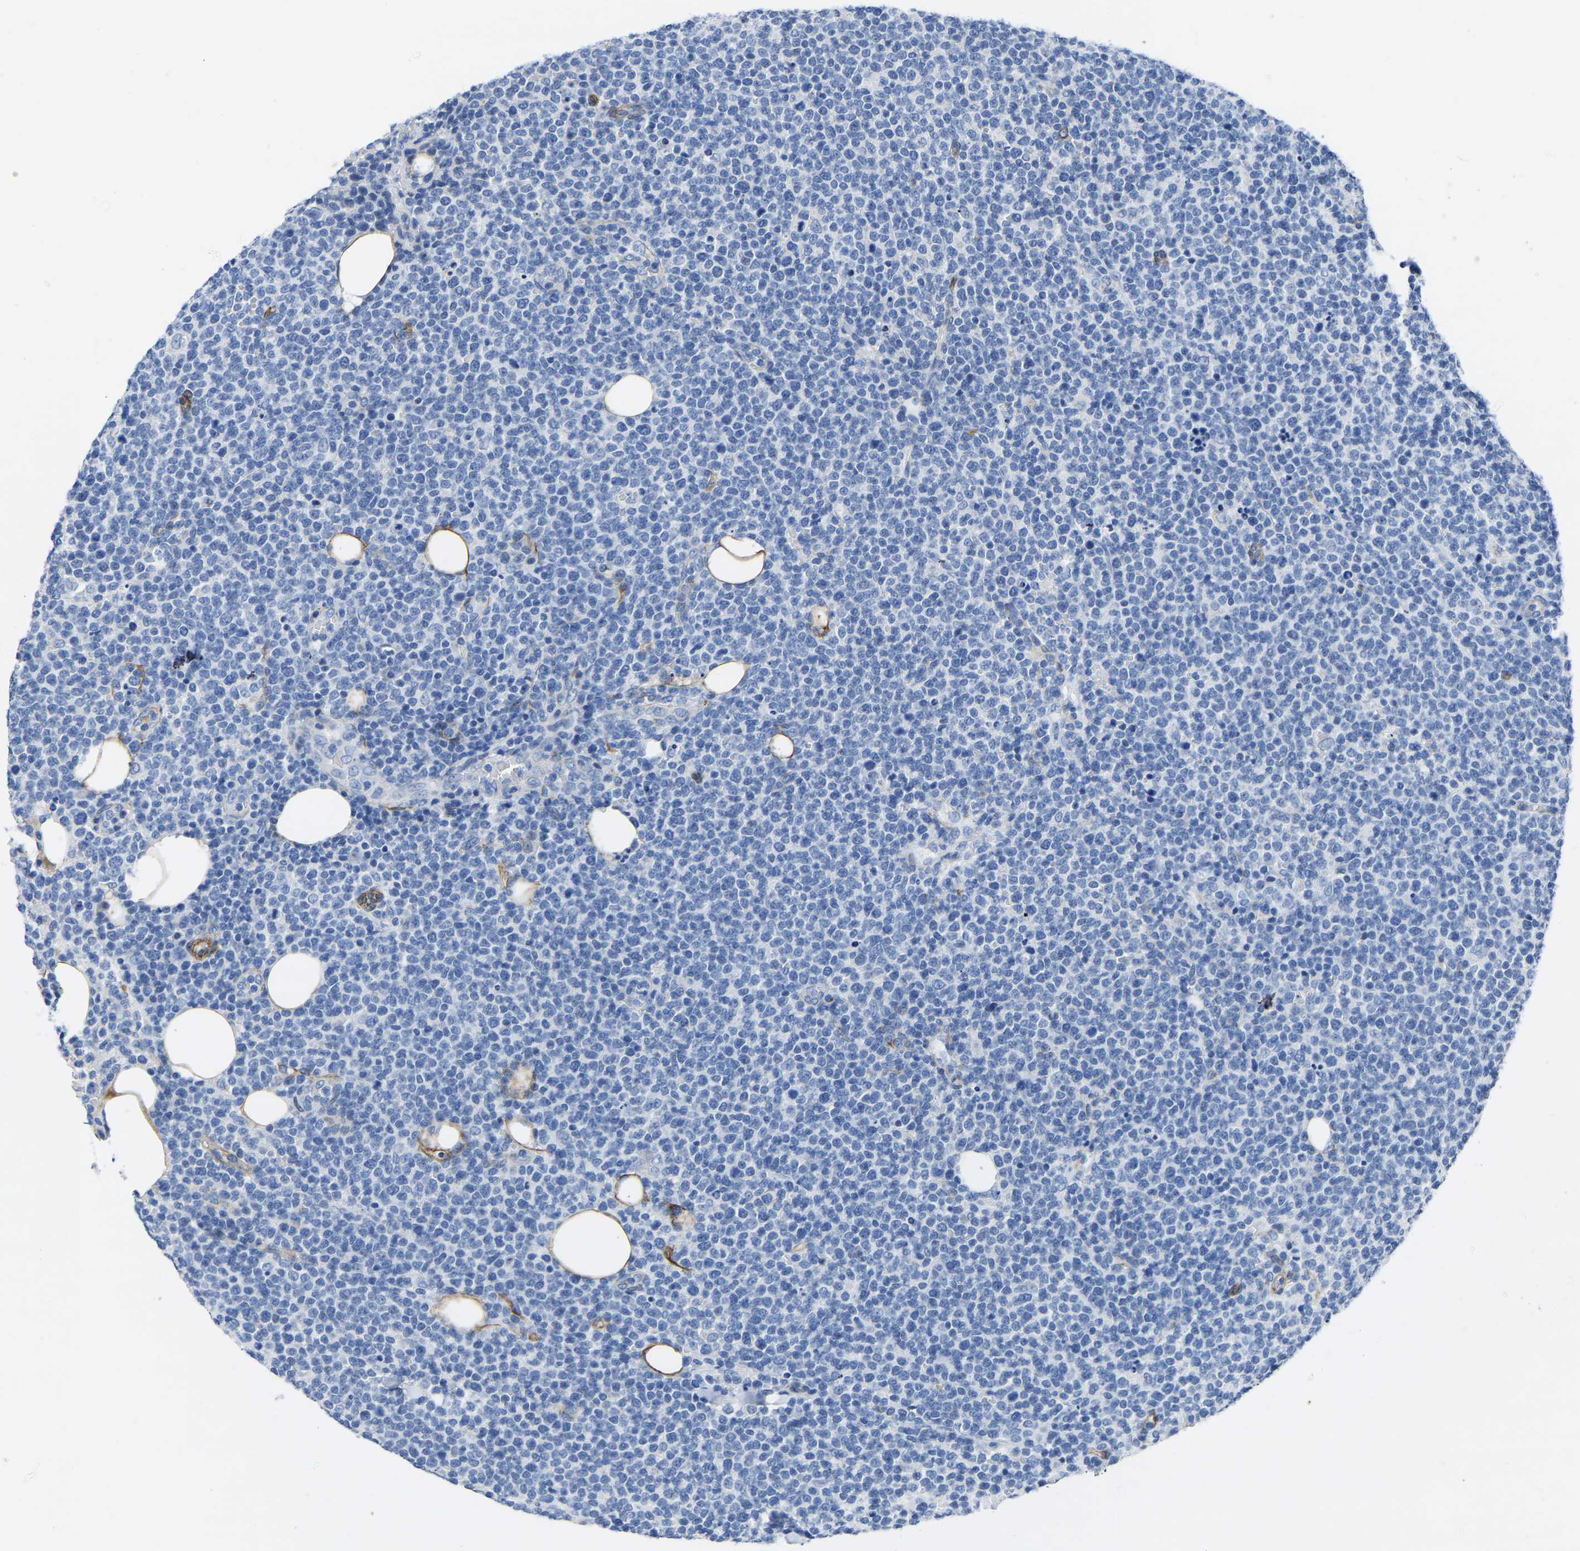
{"staining": {"intensity": "negative", "quantity": "none", "location": "none"}, "tissue": "lymphoma", "cell_type": "Tumor cells", "image_type": "cancer", "snomed": [{"axis": "morphology", "description": "Malignant lymphoma, non-Hodgkin's type, High grade"}, {"axis": "topography", "description": "Lymph node"}], "caption": "IHC image of neoplastic tissue: high-grade malignant lymphoma, non-Hodgkin's type stained with DAB shows no significant protein positivity in tumor cells.", "gene": "SLC45A3", "patient": {"sex": "male", "age": 61}}